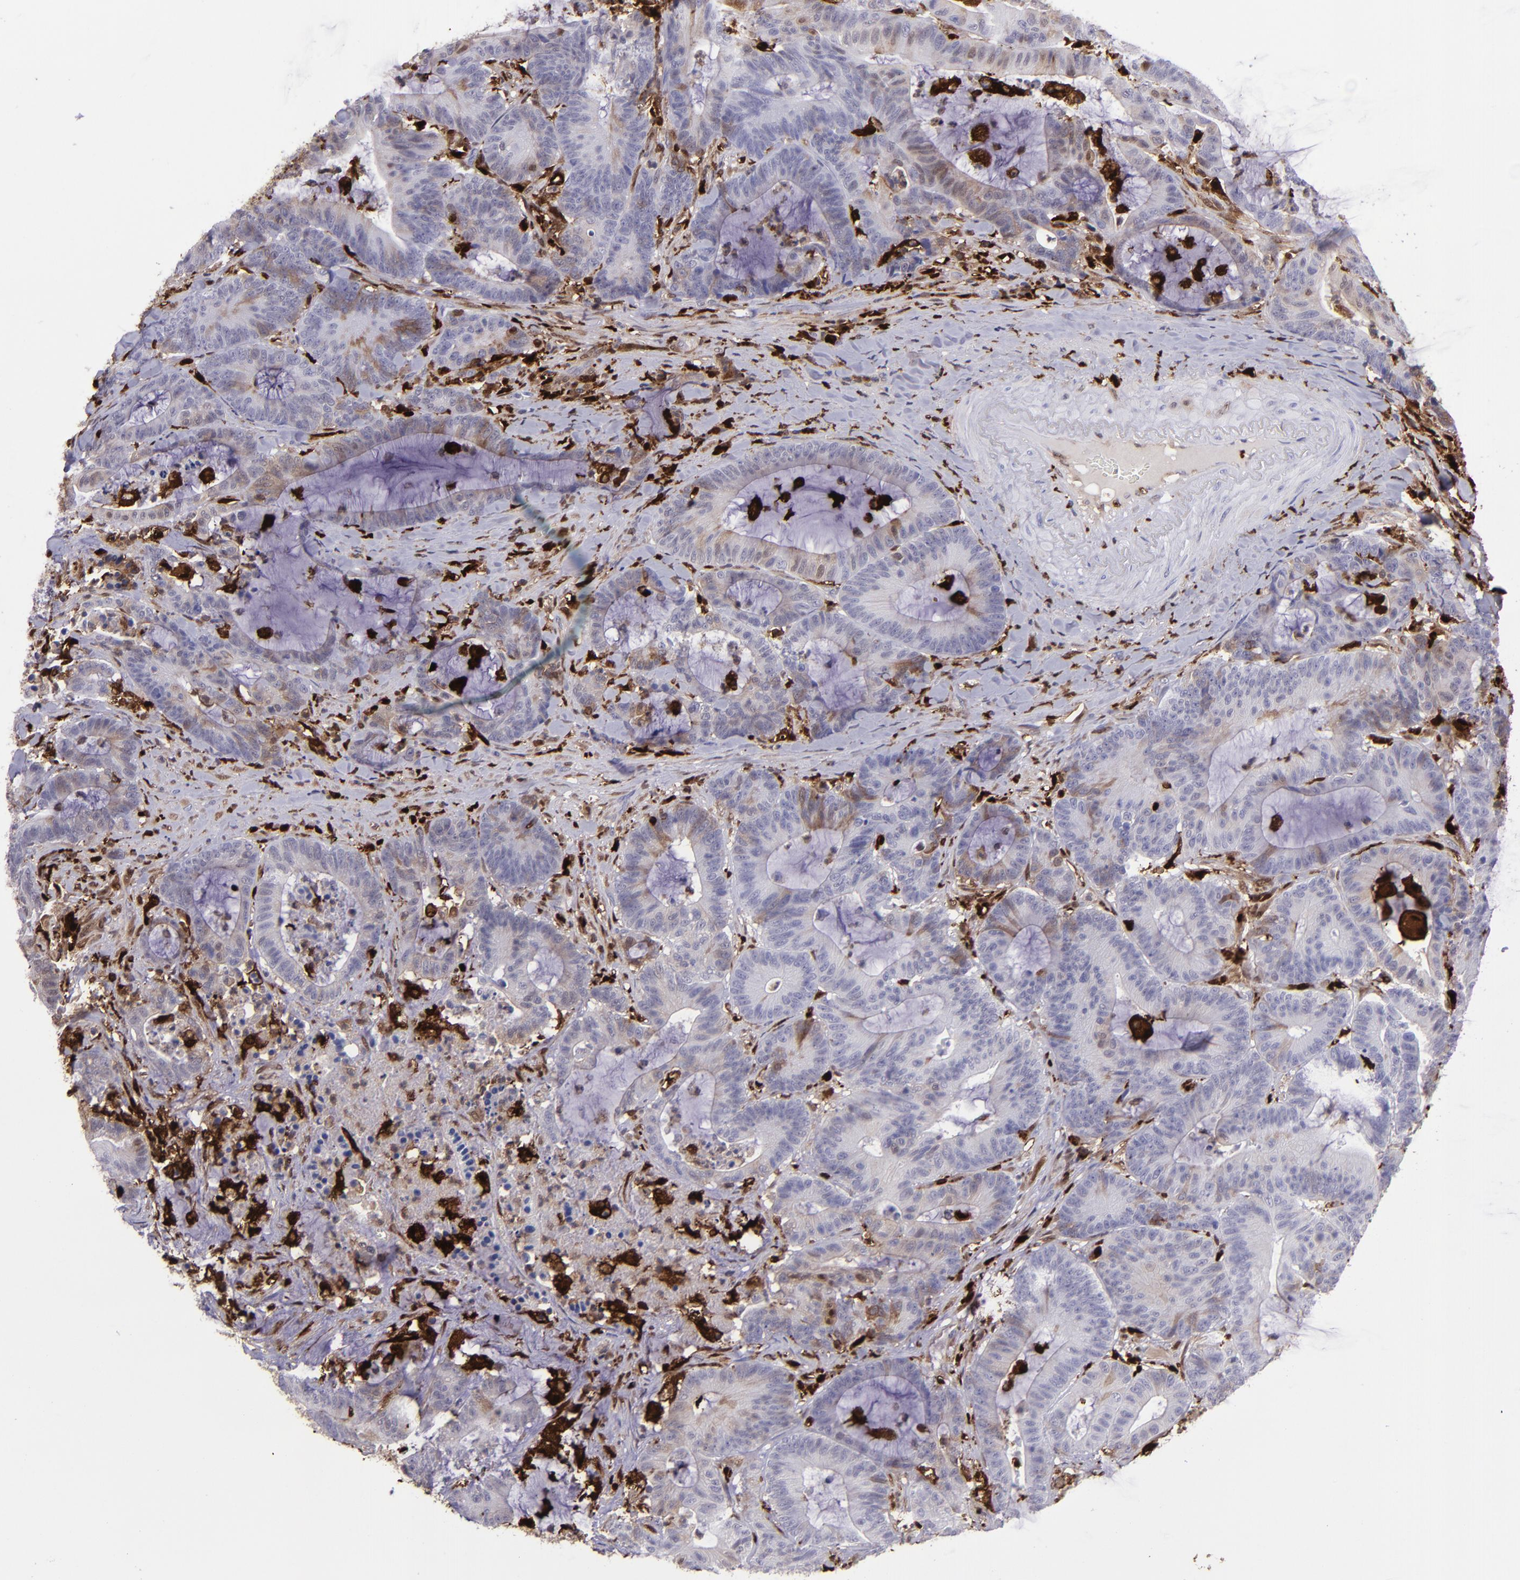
{"staining": {"intensity": "negative", "quantity": "none", "location": "none"}, "tissue": "colorectal cancer", "cell_type": "Tumor cells", "image_type": "cancer", "snomed": [{"axis": "morphology", "description": "Adenocarcinoma, NOS"}, {"axis": "topography", "description": "Colon"}], "caption": "A histopathology image of human colorectal cancer is negative for staining in tumor cells.", "gene": "TYMP", "patient": {"sex": "female", "age": 84}}